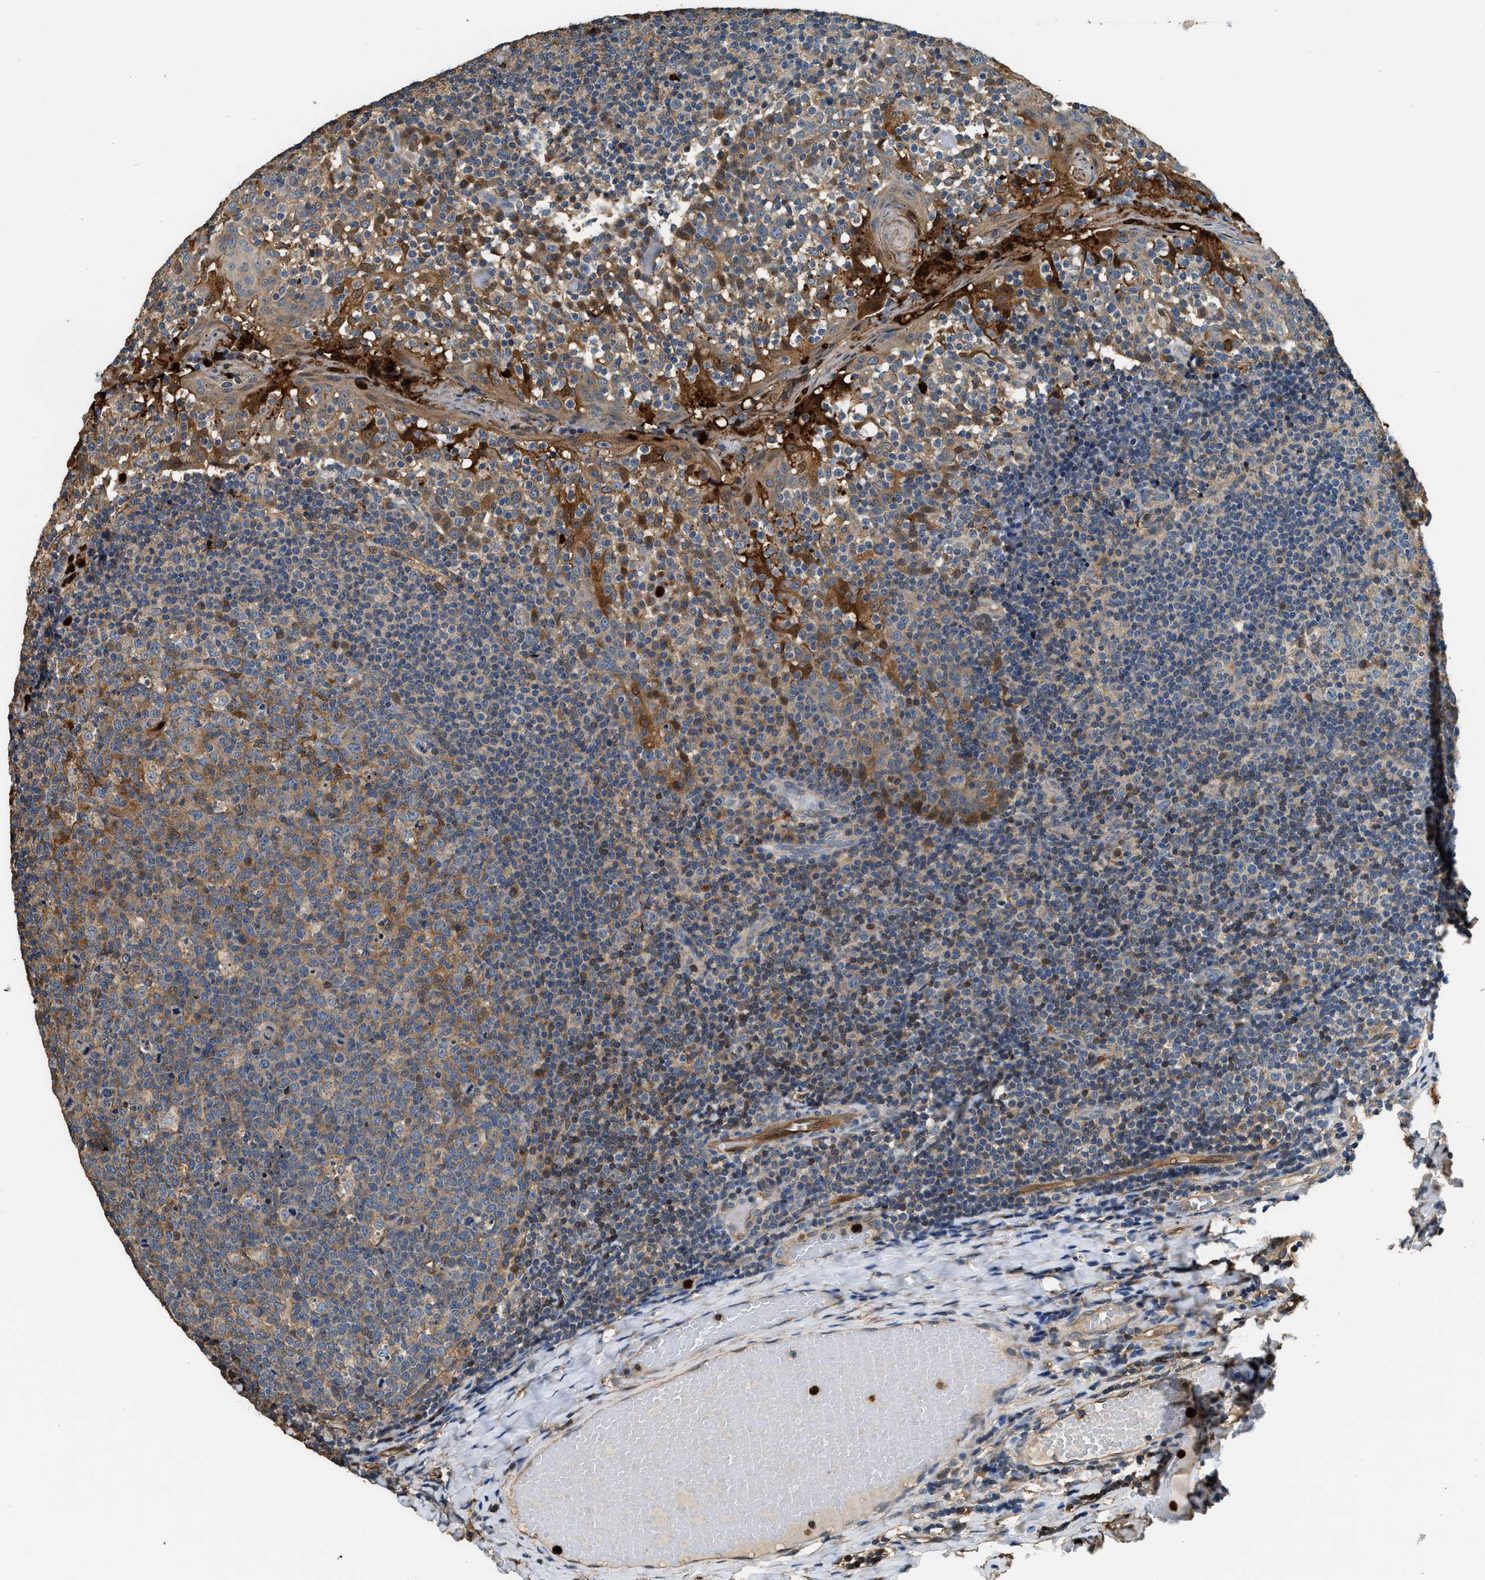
{"staining": {"intensity": "moderate", "quantity": "<25%", "location": "cytoplasmic/membranous"}, "tissue": "tonsil", "cell_type": "Germinal center cells", "image_type": "normal", "snomed": [{"axis": "morphology", "description": "Normal tissue, NOS"}, {"axis": "topography", "description": "Tonsil"}], "caption": "A brown stain highlights moderate cytoplasmic/membranous staining of a protein in germinal center cells of normal tonsil. The staining was performed using DAB (3,3'-diaminobenzidine) to visualize the protein expression in brown, while the nuclei were stained in blue with hematoxylin (Magnification: 20x).", "gene": "ANXA3", "patient": {"sex": "female", "age": 19}}